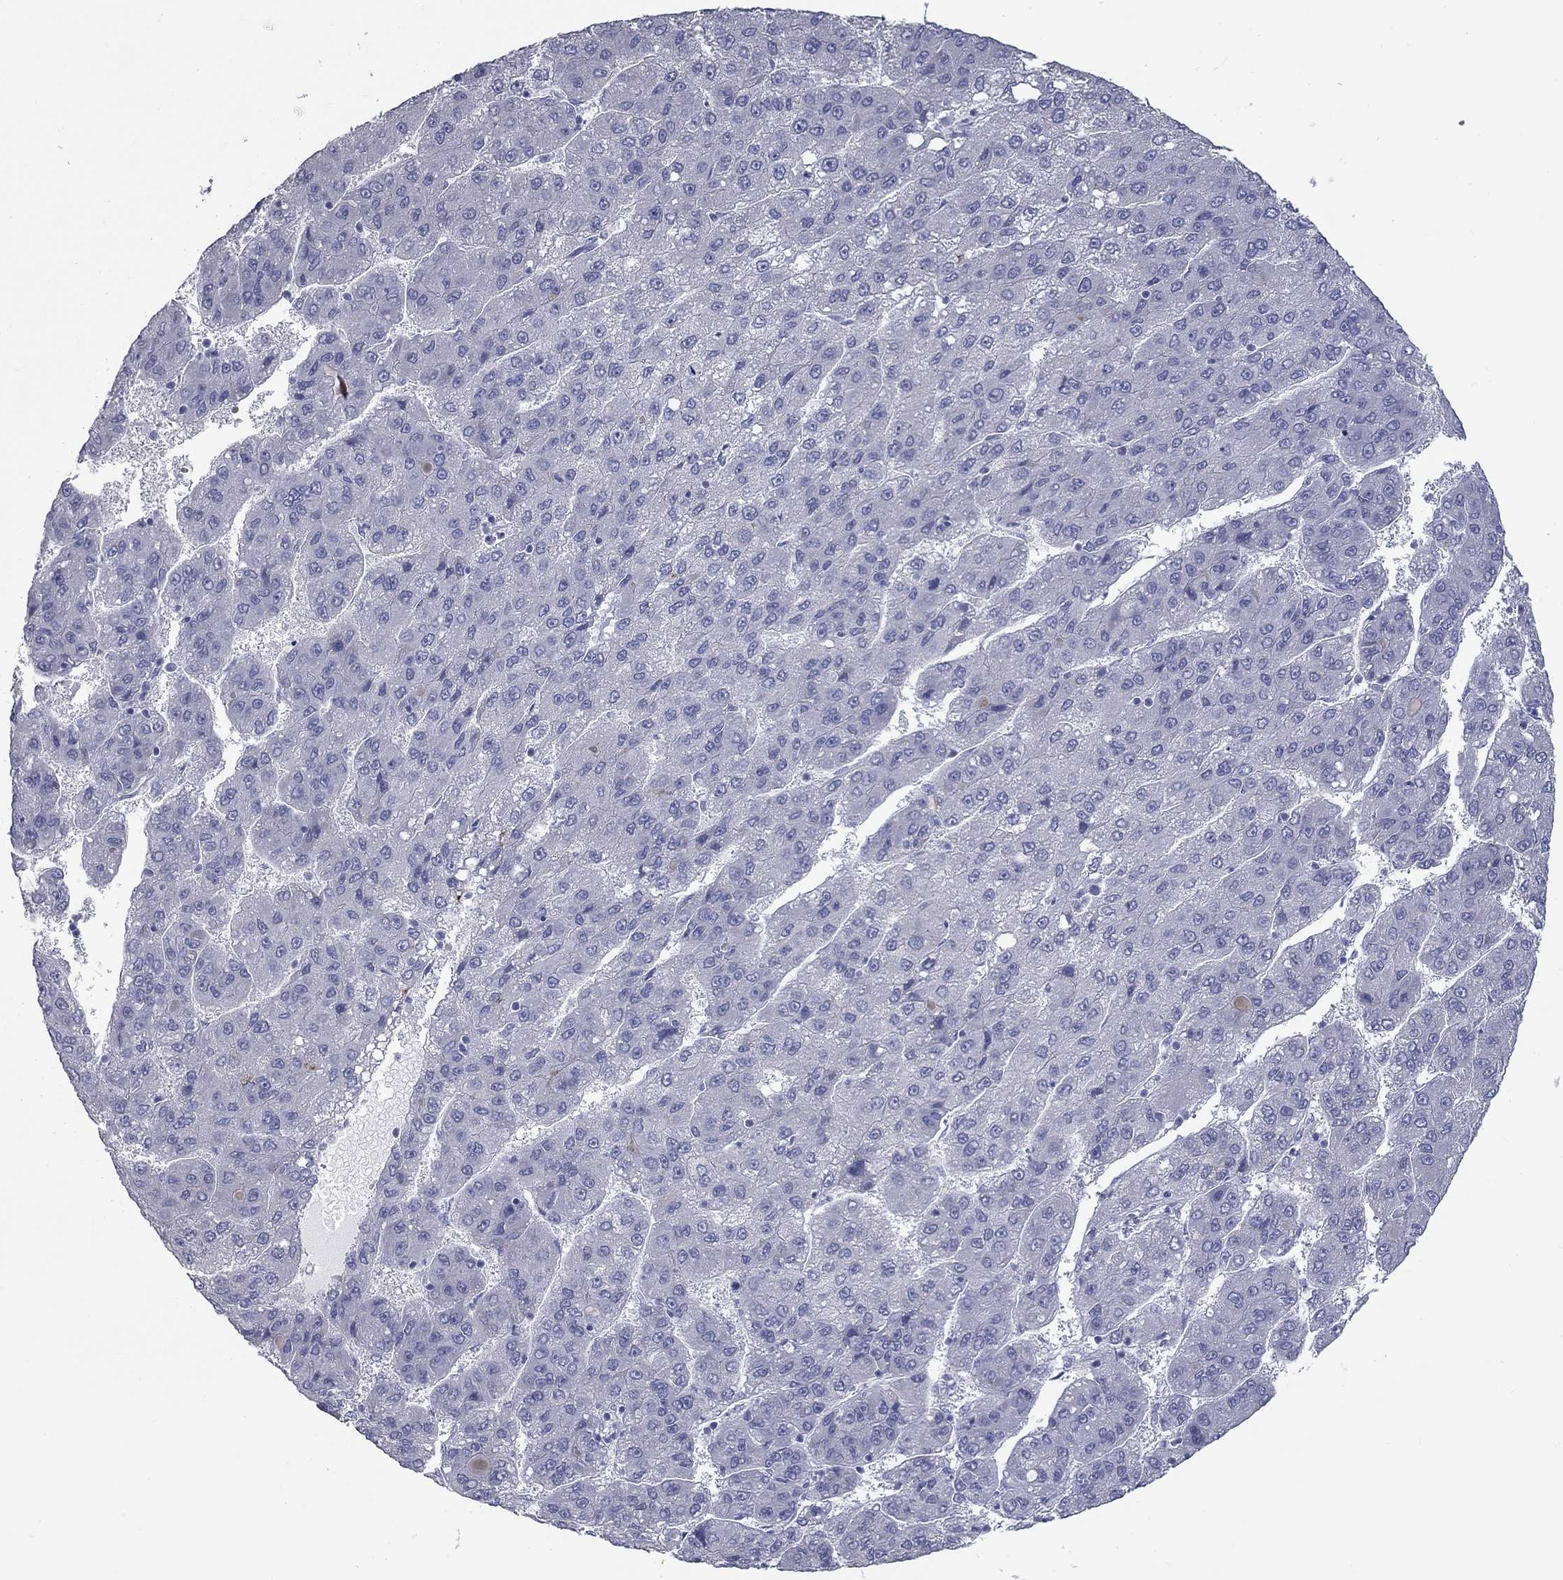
{"staining": {"intensity": "negative", "quantity": "none", "location": "none"}, "tissue": "liver cancer", "cell_type": "Tumor cells", "image_type": "cancer", "snomed": [{"axis": "morphology", "description": "Carcinoma, Hepatocellular, NOS"}, {"axis": "topography", "description": "Liver"}], "caption": "Tumor cells are negative for protein expression in human liver cancer.", "gene": "TAC1", "patient": {"sex": "female", "age": 82}}